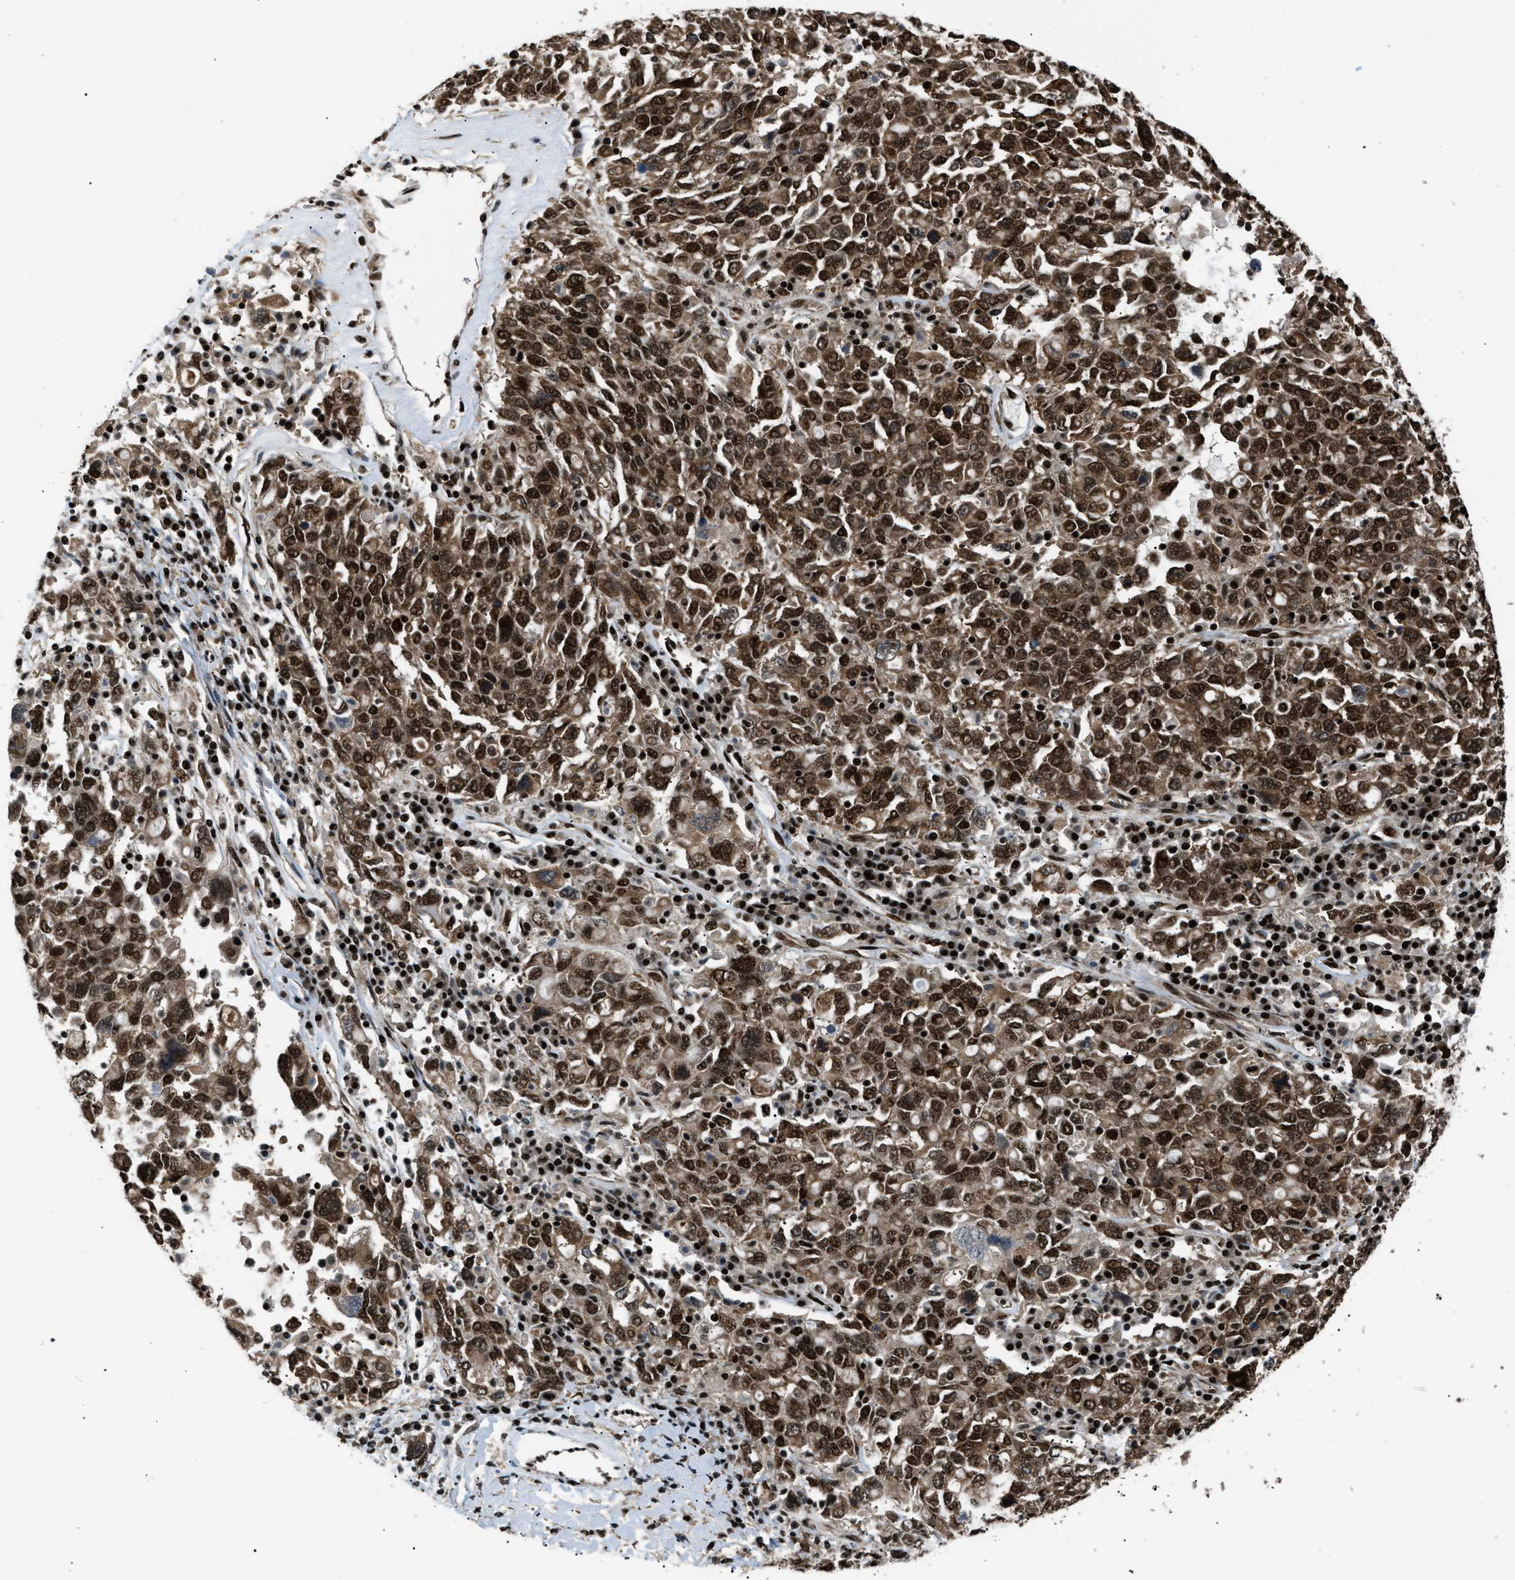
{"staining": {"intensity": "strong", "quantity": ">75%", "location": "cytoplasmic/membranous,nuclear"}, "tissue": "ovarian cancer", "cell_type": "Tumor cells", "image_type": "cancer", "snomed": [{"axis": "morphology", "description": "Carcinoma, endometroid"}, {"axis": "topography", "description": "Ovary"}], "caption": "The immunohistochemical stain highlights strong cytoplasmic/membranous and nuclear staining in tumor cells of ovarian cancer (endometroid carcinoma) tissue. The staining is performed using DAB (3,3'-diaminobenzidine) brown chromogen to label protein expression. The nuclei are counter-stained blue using hematoxylin.", "gene": "RBM5", "patient": {"sex": "female", "age": 62}}